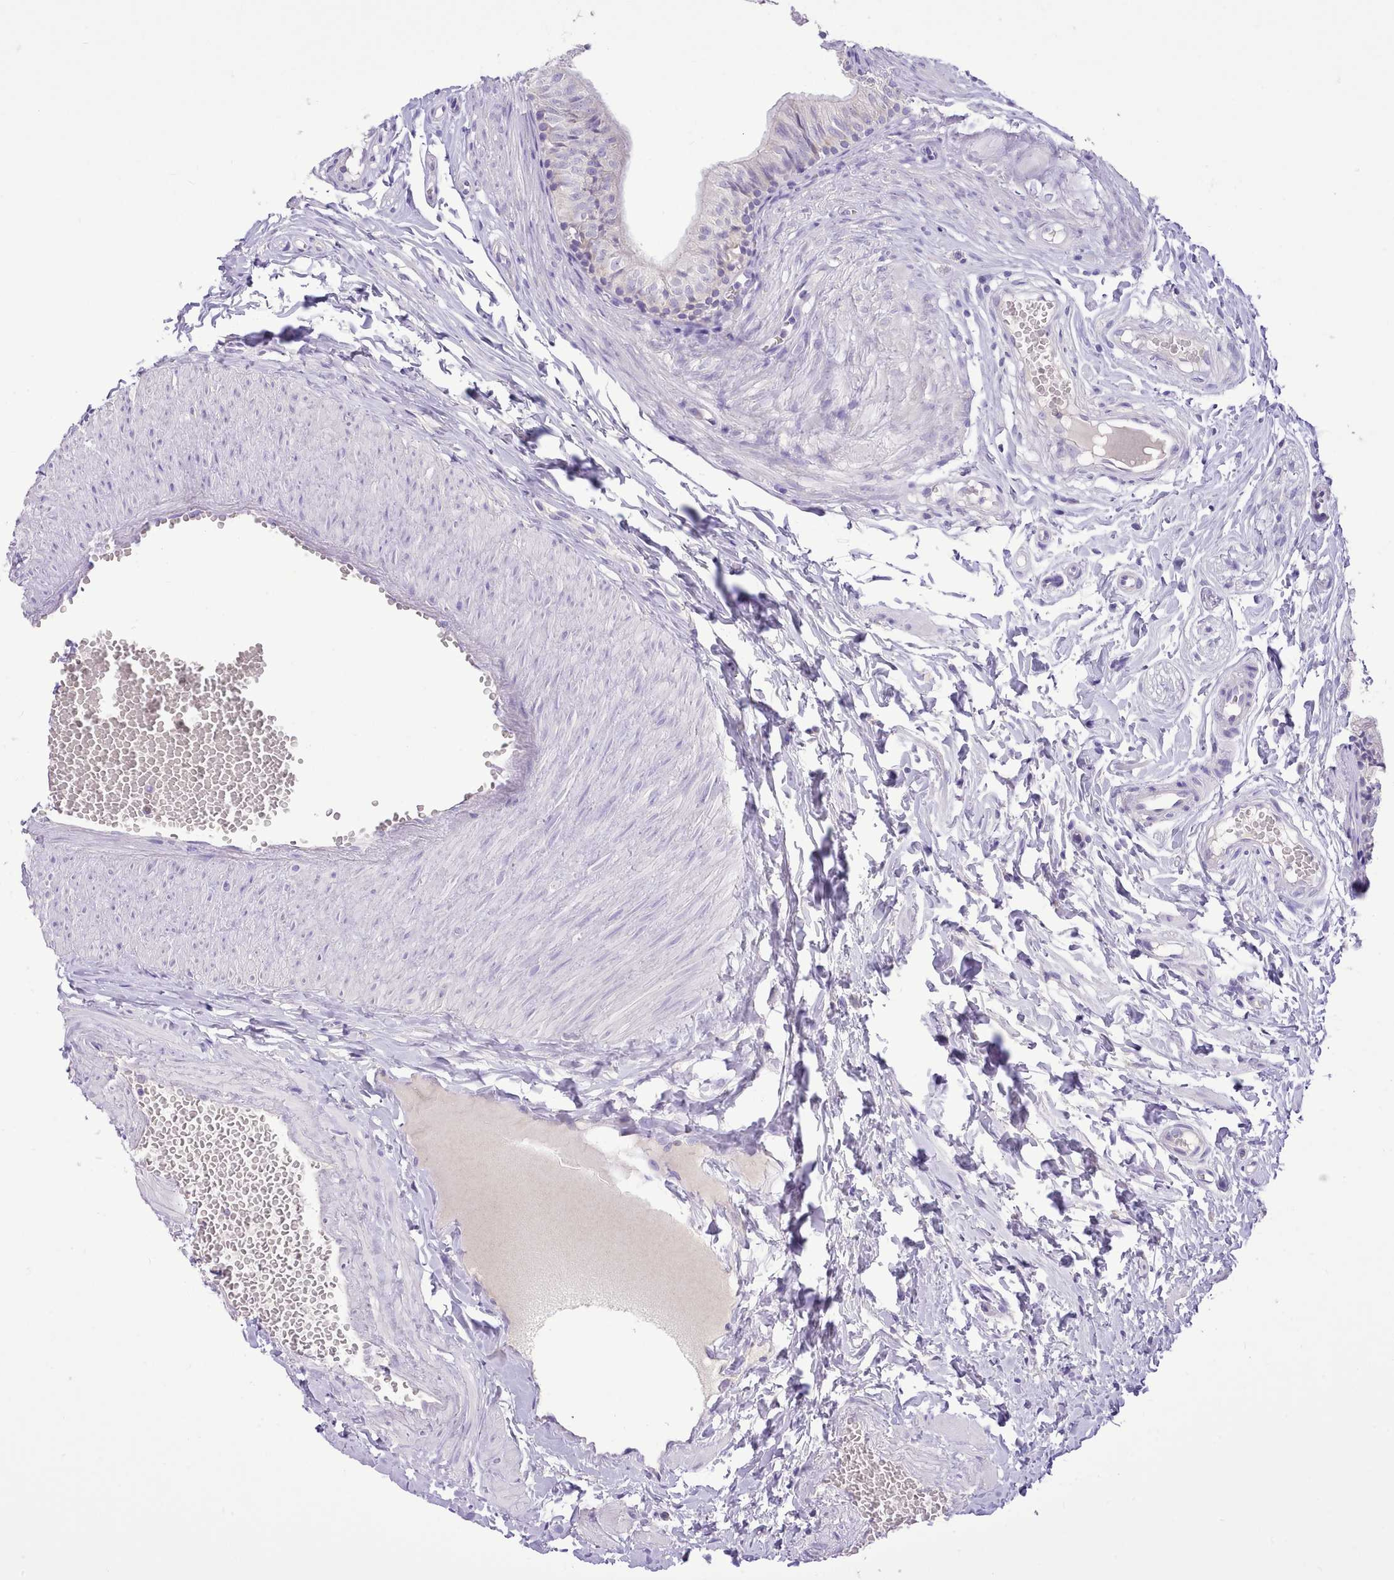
{"staining": {"intensity": "weak", "quantity": "<25%", "location": "cytoplasmic/membranous"}, "tissue": "epididymis", "cell_type": "Glandular cells", "image_type": "normal", "snomed": [{"axis": "morphology", "description": "Normal tissue, NOS"}, {"axis": "topography", "description": "Epididymis"}], "caption": "IHC micrograph of normal epididymis stained for a protein (brown), which exhibits no positivity in glandular cells.", "gene": "CCL1", "patient": {"sex": "male", "age": 37}}